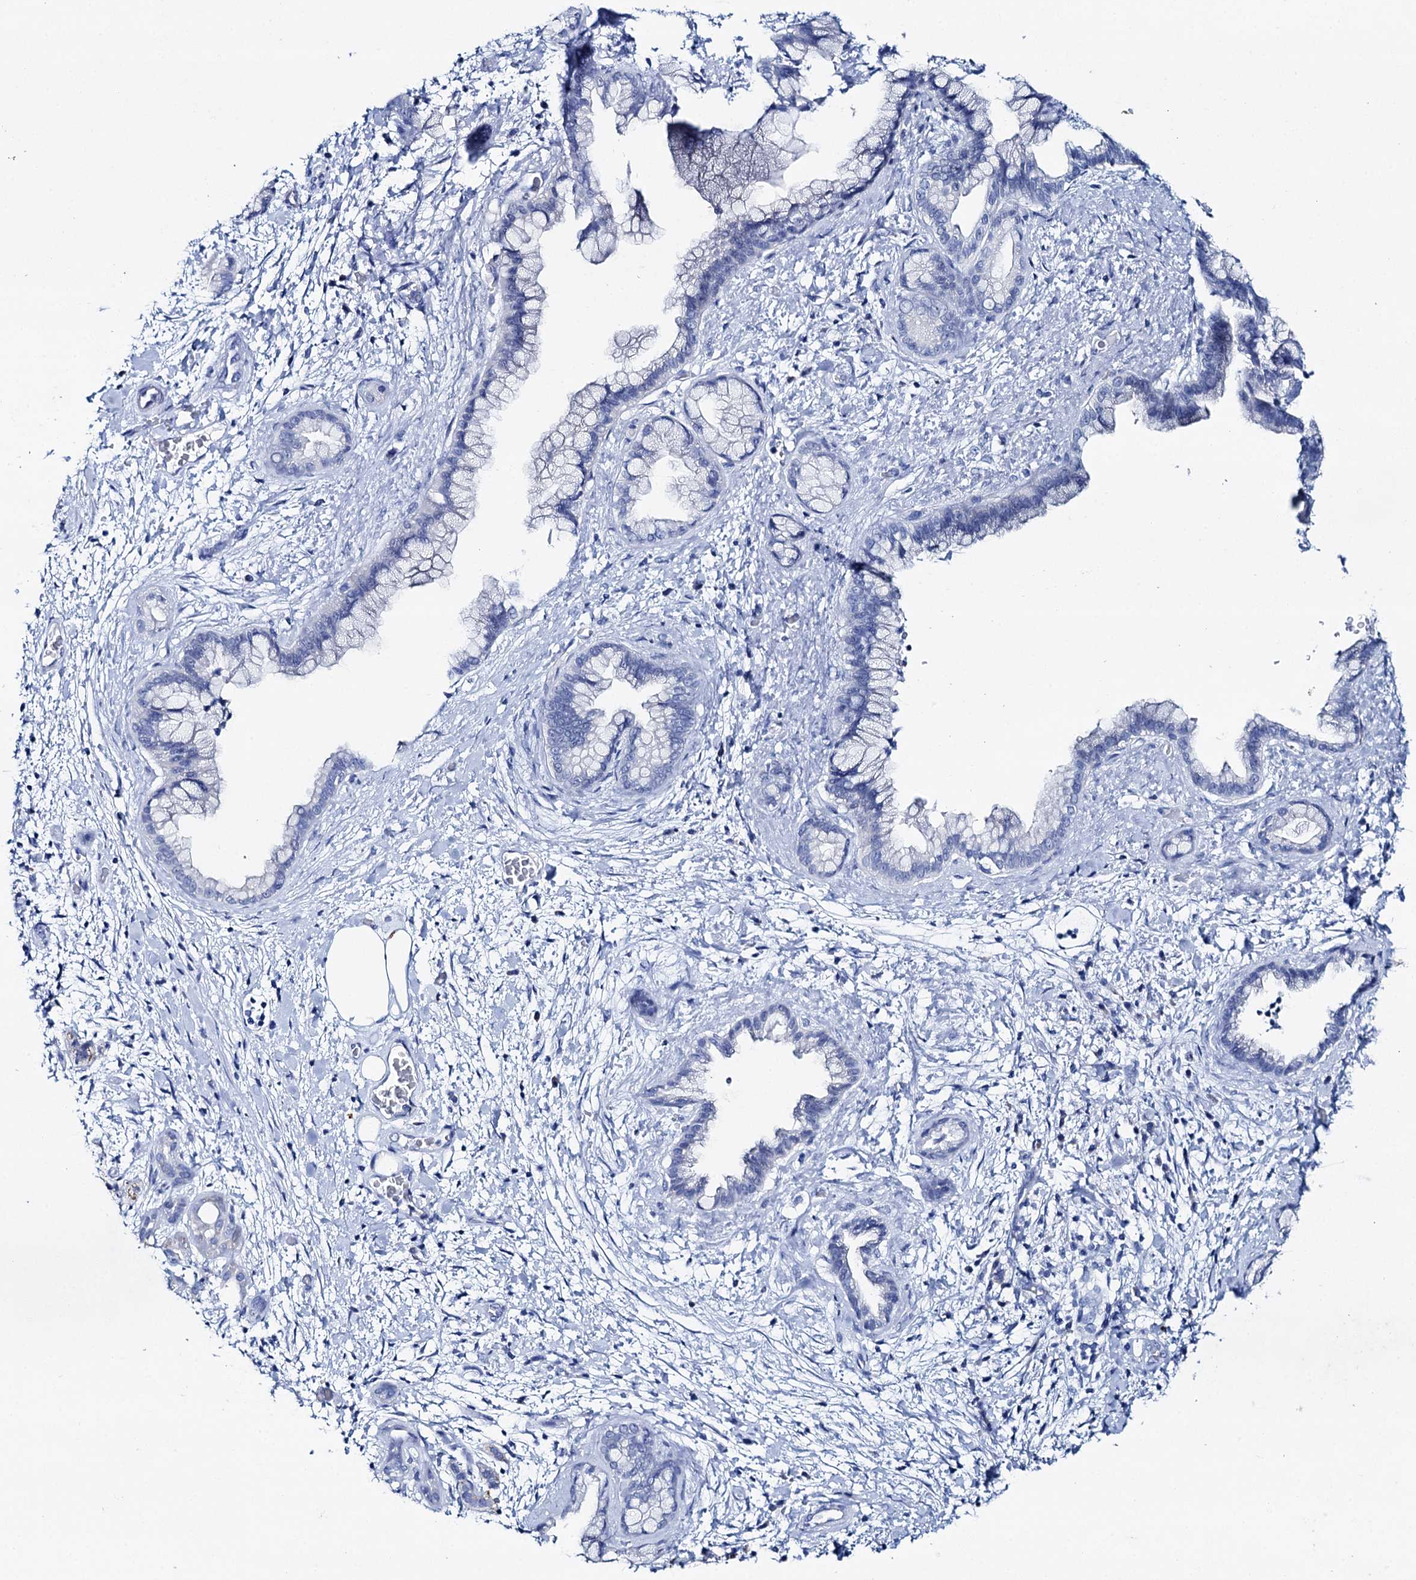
{"staining": {"intensity": "negative", "quantity": "none", "location": "none"}, "tissue": "pancreatic cancer", "cell_type": "Tumor cells", "image_type": "cancer", "snomed": [{"axis": "morphology", "description": "Adenocarcinoma, NOS"}, {"axis": "topography", "description": "Pancreas"}], "caption": "Pancreatic cancer stained for a protein using IHC reveals no positivity tumor cells.", "gene": "BRINP1", "patient": {"sex": "female", "age": 78}}